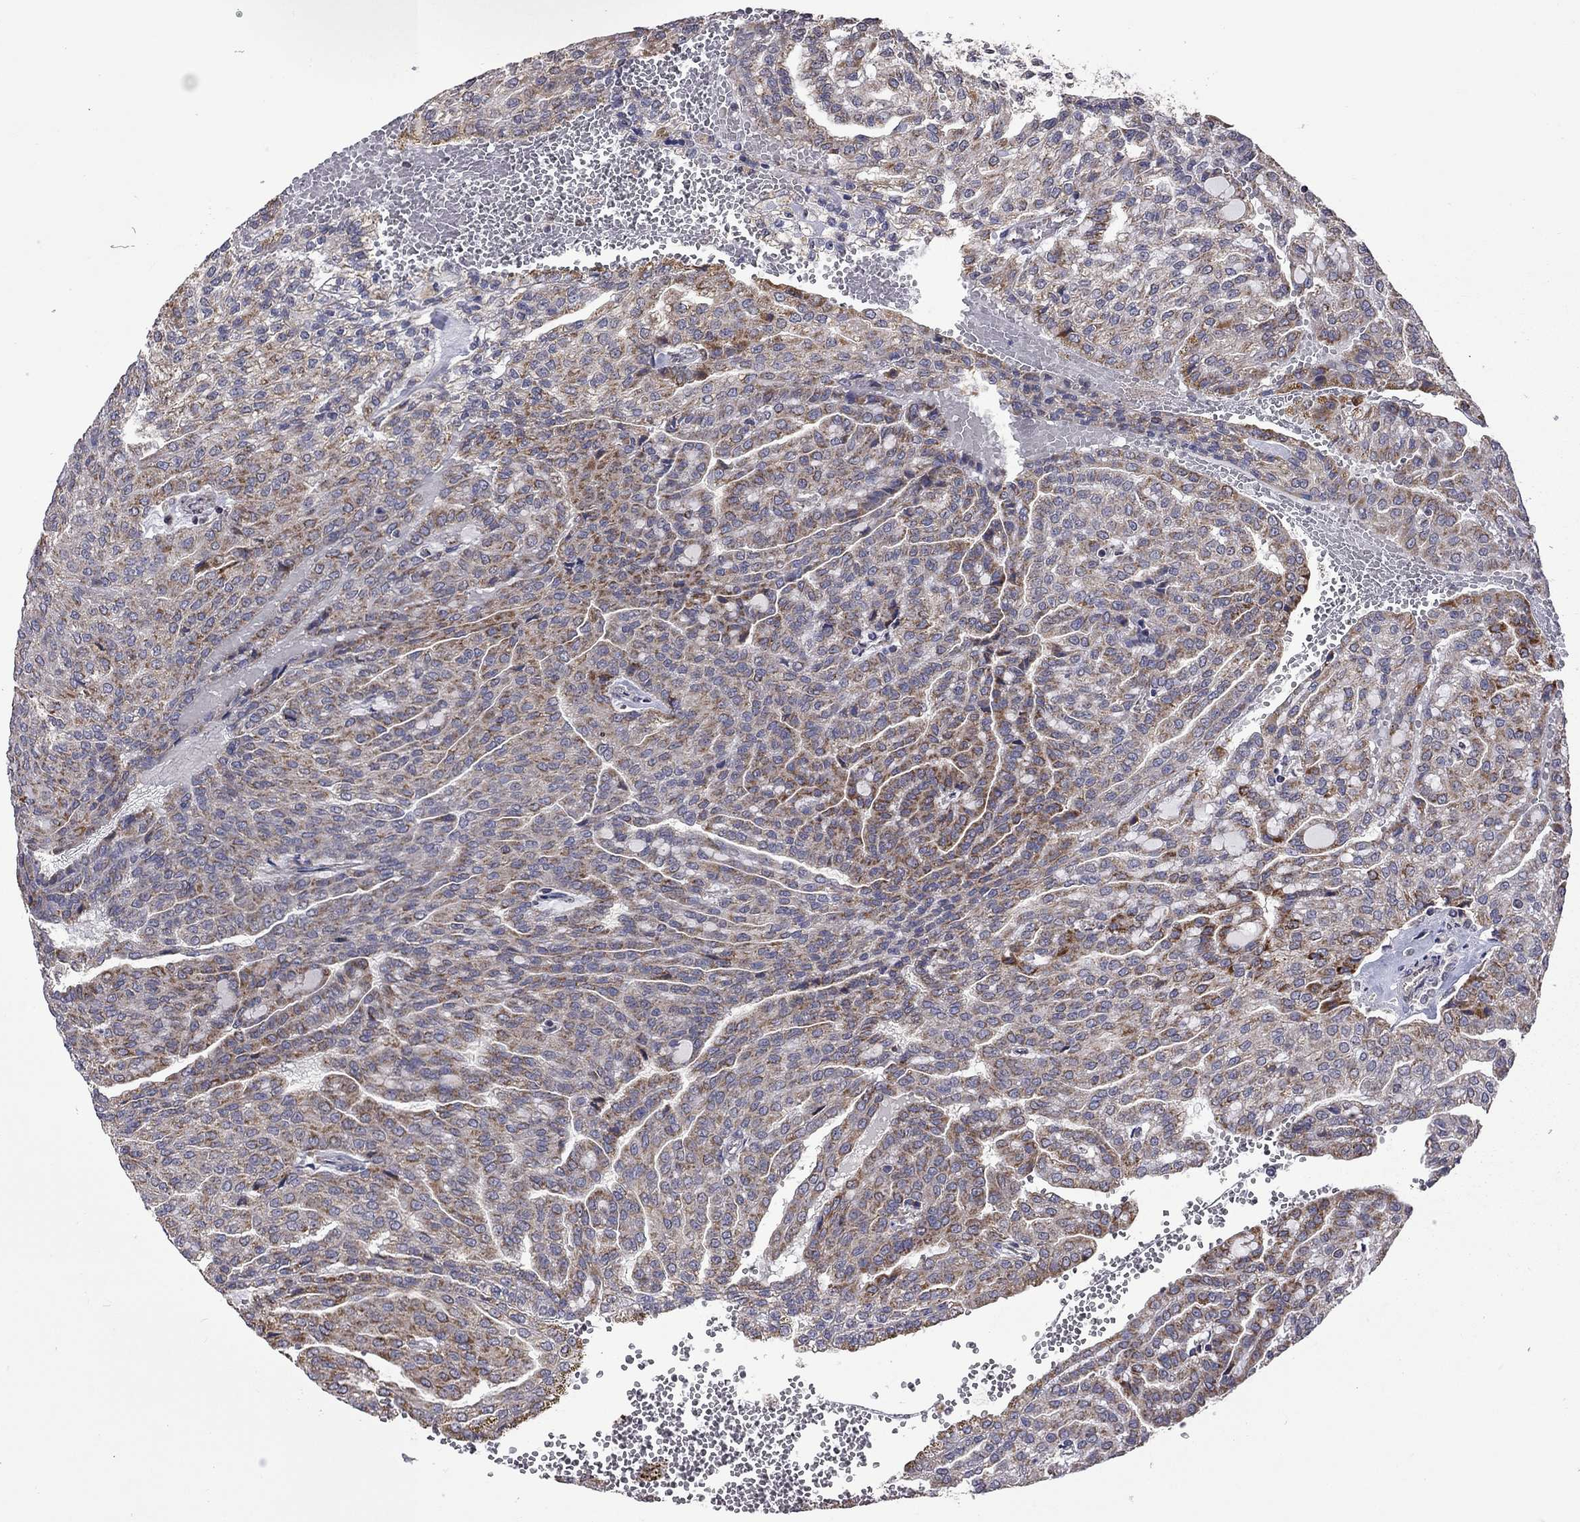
{"staining": {"intensity": "strong", "quantity": "25%-75%", "location": "cytoplasmic/membranous"}, "tissue": "renal cancer", "cell_type": "Tumor cells", "image_type": "cancer", "snomed": [{"axis": "morphology", "description": "Adenocarcinoma, NOS"}, {"axis": "topography", "description": "Kidney"}], "caption": "Tumor cells reveal high levels of strong cytoplasmic/membranous staining in about 25%-75% of cells in adenocarcinoma (renal). Ihc stains the protein of interest in brown and the nuclei are stained blue.", "gene": "NDUFB1", "patient": {"sex": "male", "age": 63}}